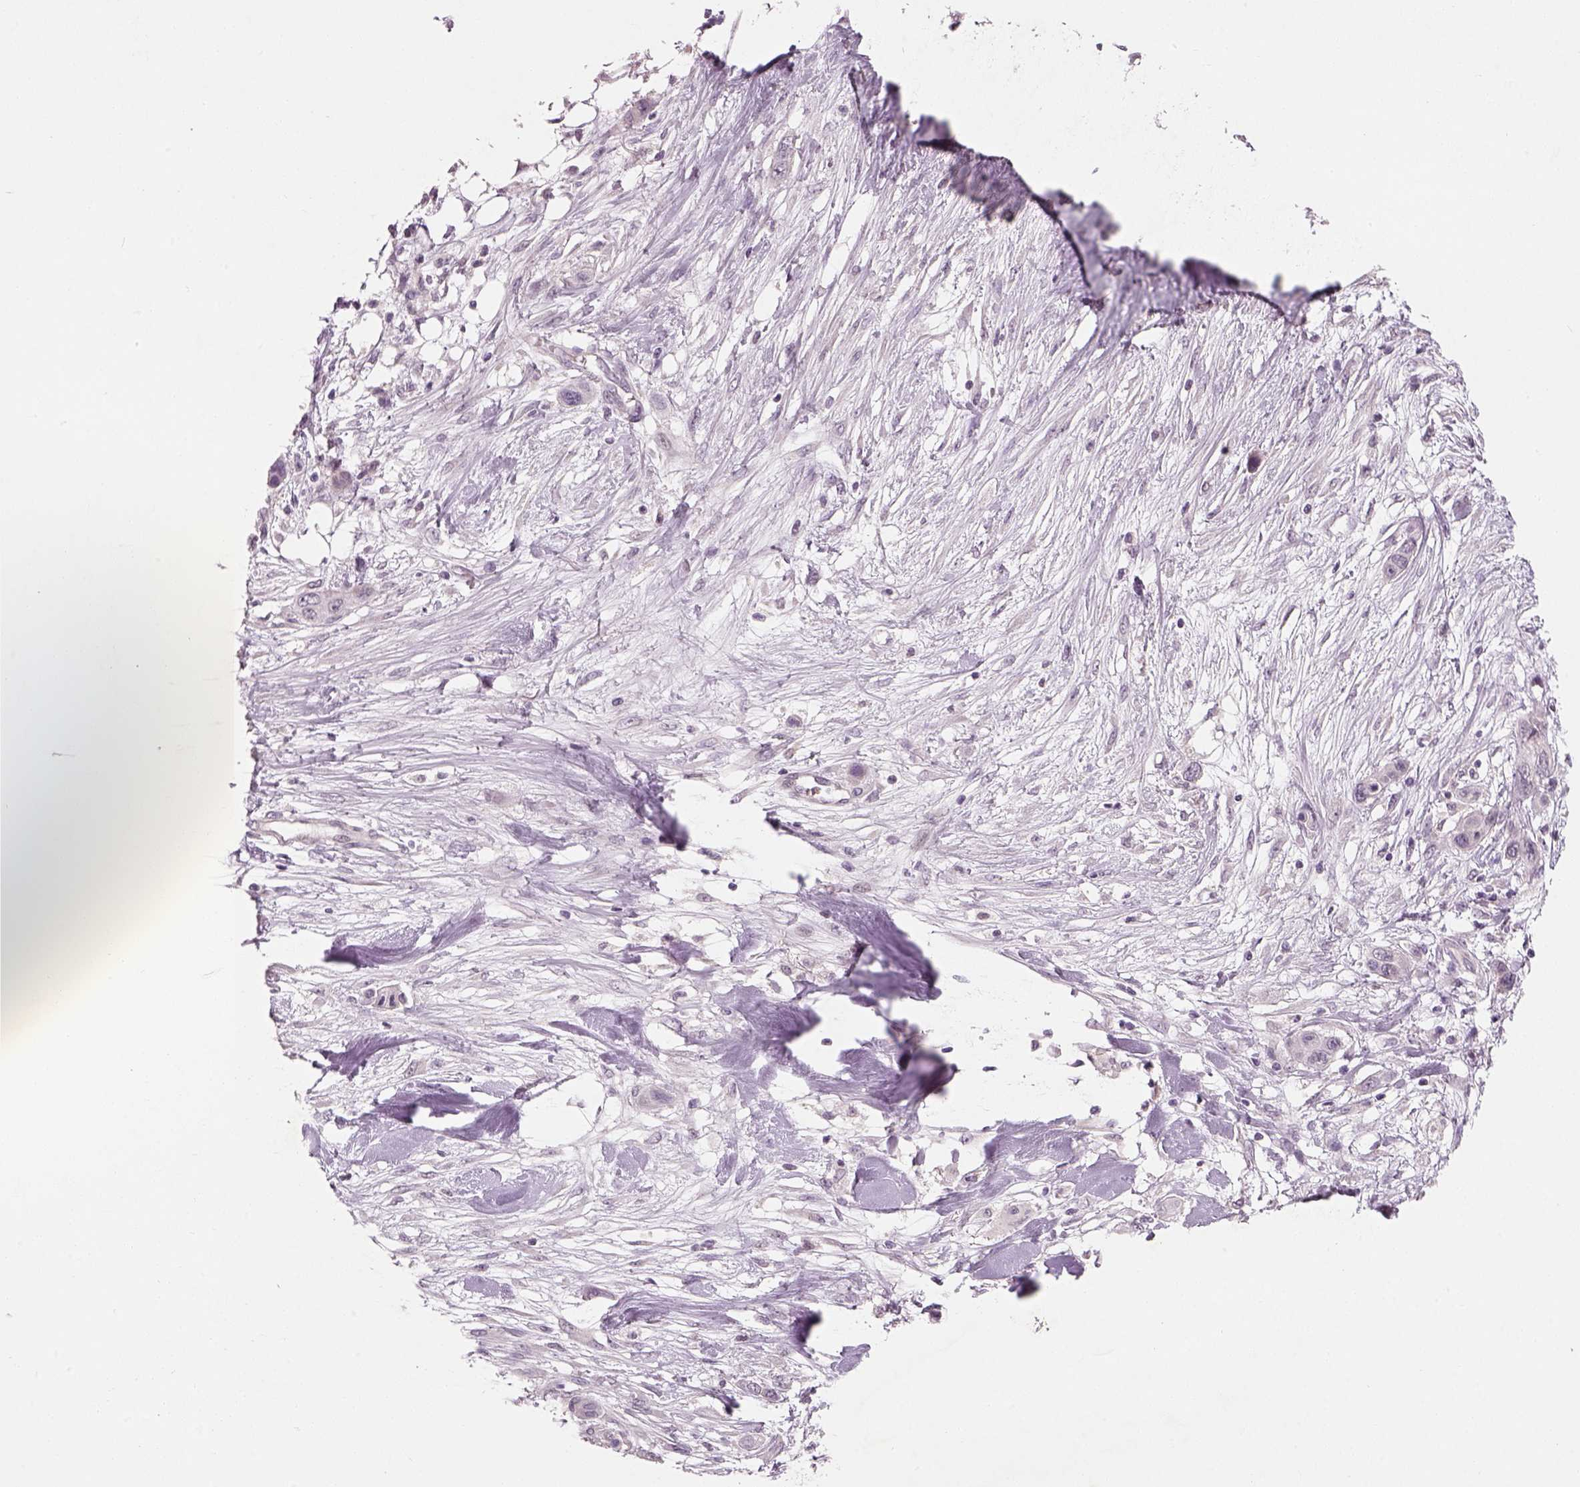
{"staining": {"intensity": "negative", "quantity": "none", "location": "none"}, "tissue": "skin cancer", "cell_type": "Tumor cells", "image_type": "cancer", "snomed": [{"axis": "morphology", "description": "Squamous cell carcinoma, NOS"}, {"axis": "topography", "description": "Skin"}], "caption": "Tumor cells show no significant protein expression in squamous cell carcinoma (skin). (Stains: DAB immunohistochemistry (IHC) with hematoxylin counter stain, Microscopy: brightfield microscopy at high magnification).", "gene": "GDNF", "patient": {"sex": "male", "age": 79}}